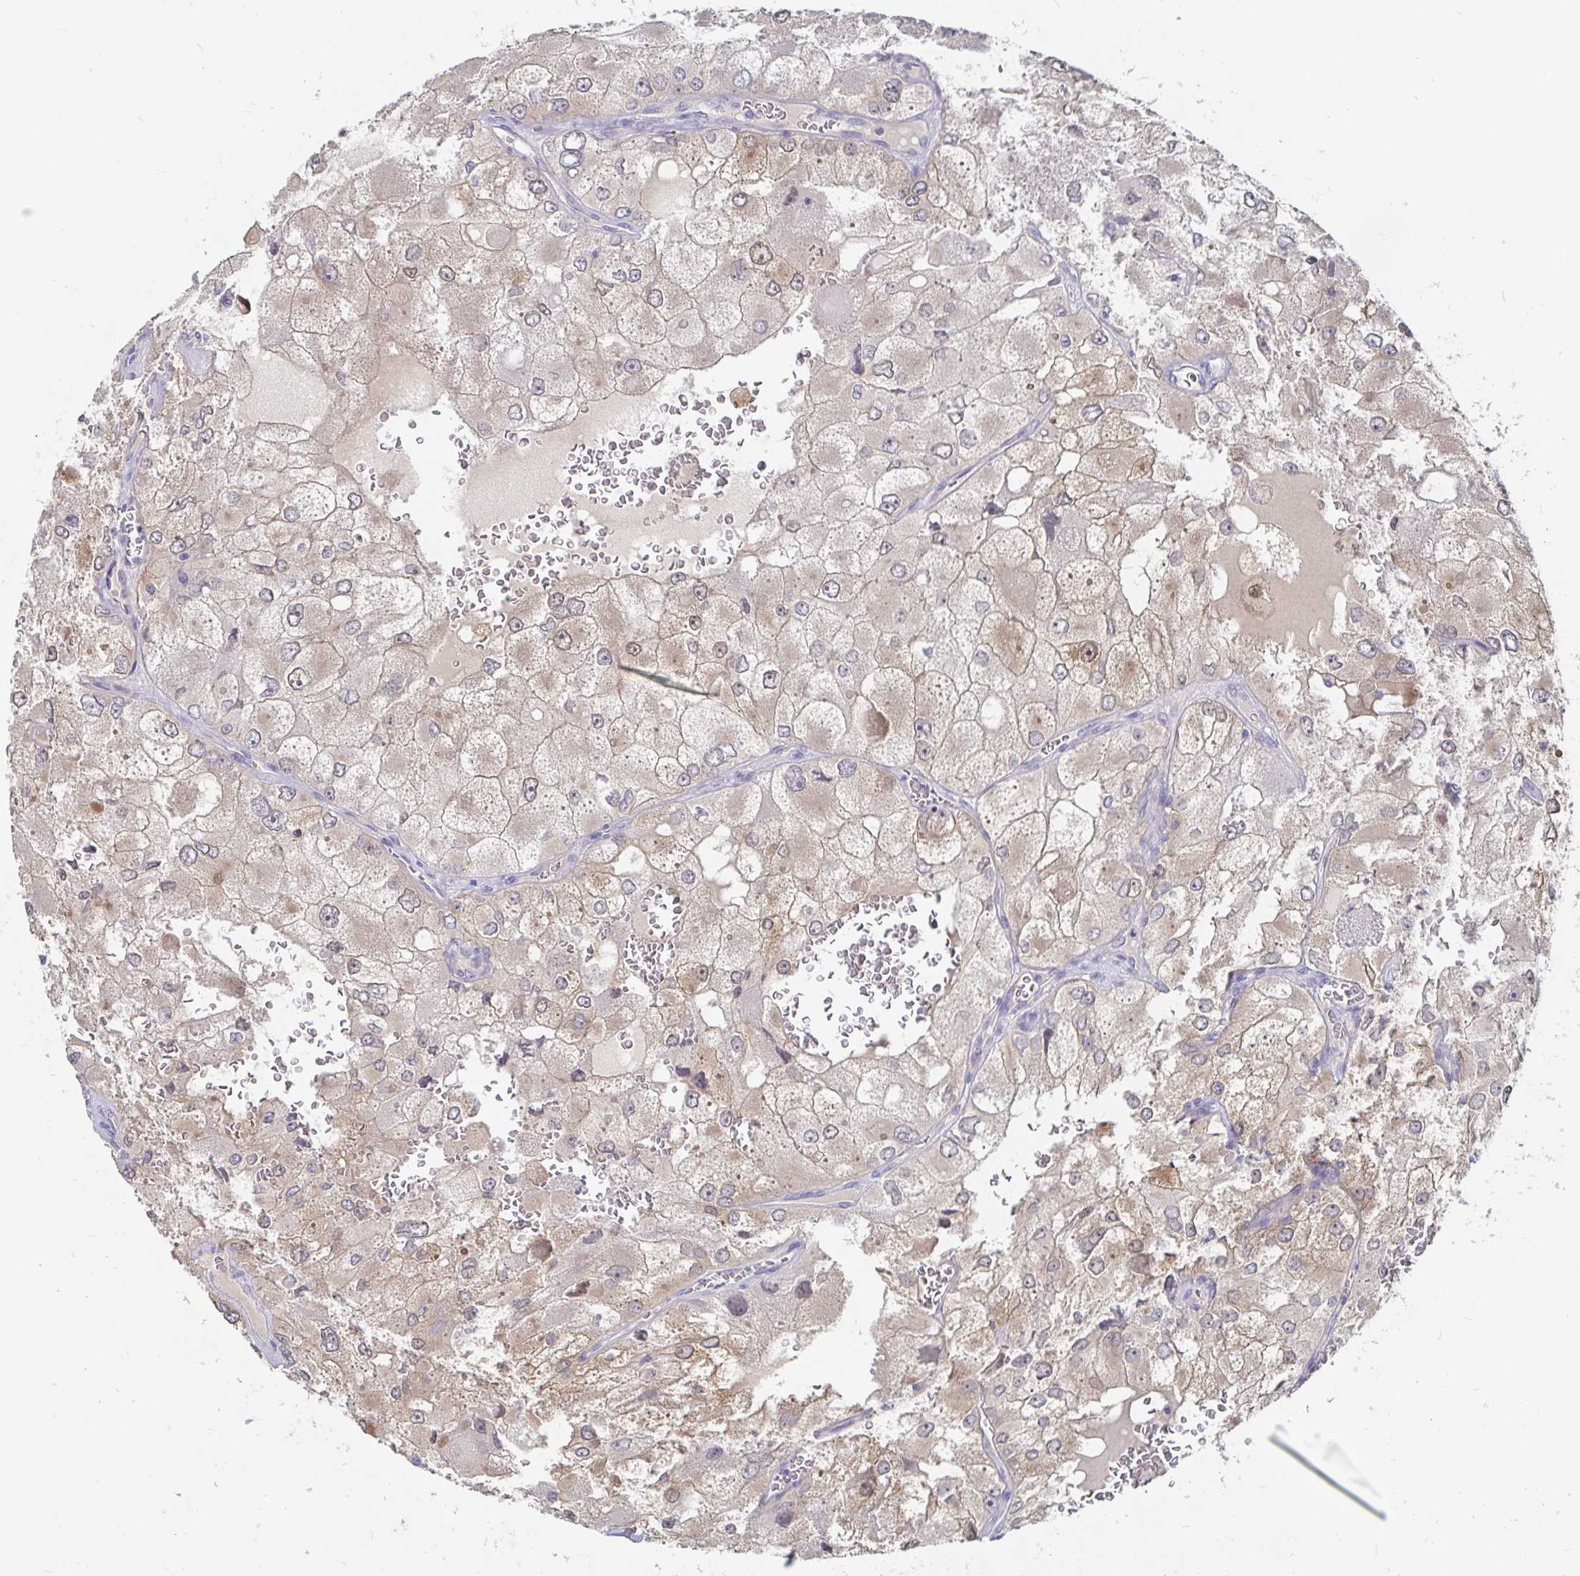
{"staining": {"intensity": "weak", "quantity": ">75%", "location": "cytoplasmic/membranous"}, "tissue": "renal cancer", "cell_type": "Tumor cells", "image_type": "cancer", "snomed": [{"axis": "morphology", "description": "Adenocarcinoma, NOS"}, {"axis": "topography", "description": "Kidney"}], "caption": "A micrograph showing weak cytoplasmic/membranous expression in about >75% of tumor cells in renal cancer (adenocarcinoma), as visualized by brown immunohistochemical staining.", "gene": "SPPL3", "patient": {"sex": "female", "age": 70}}